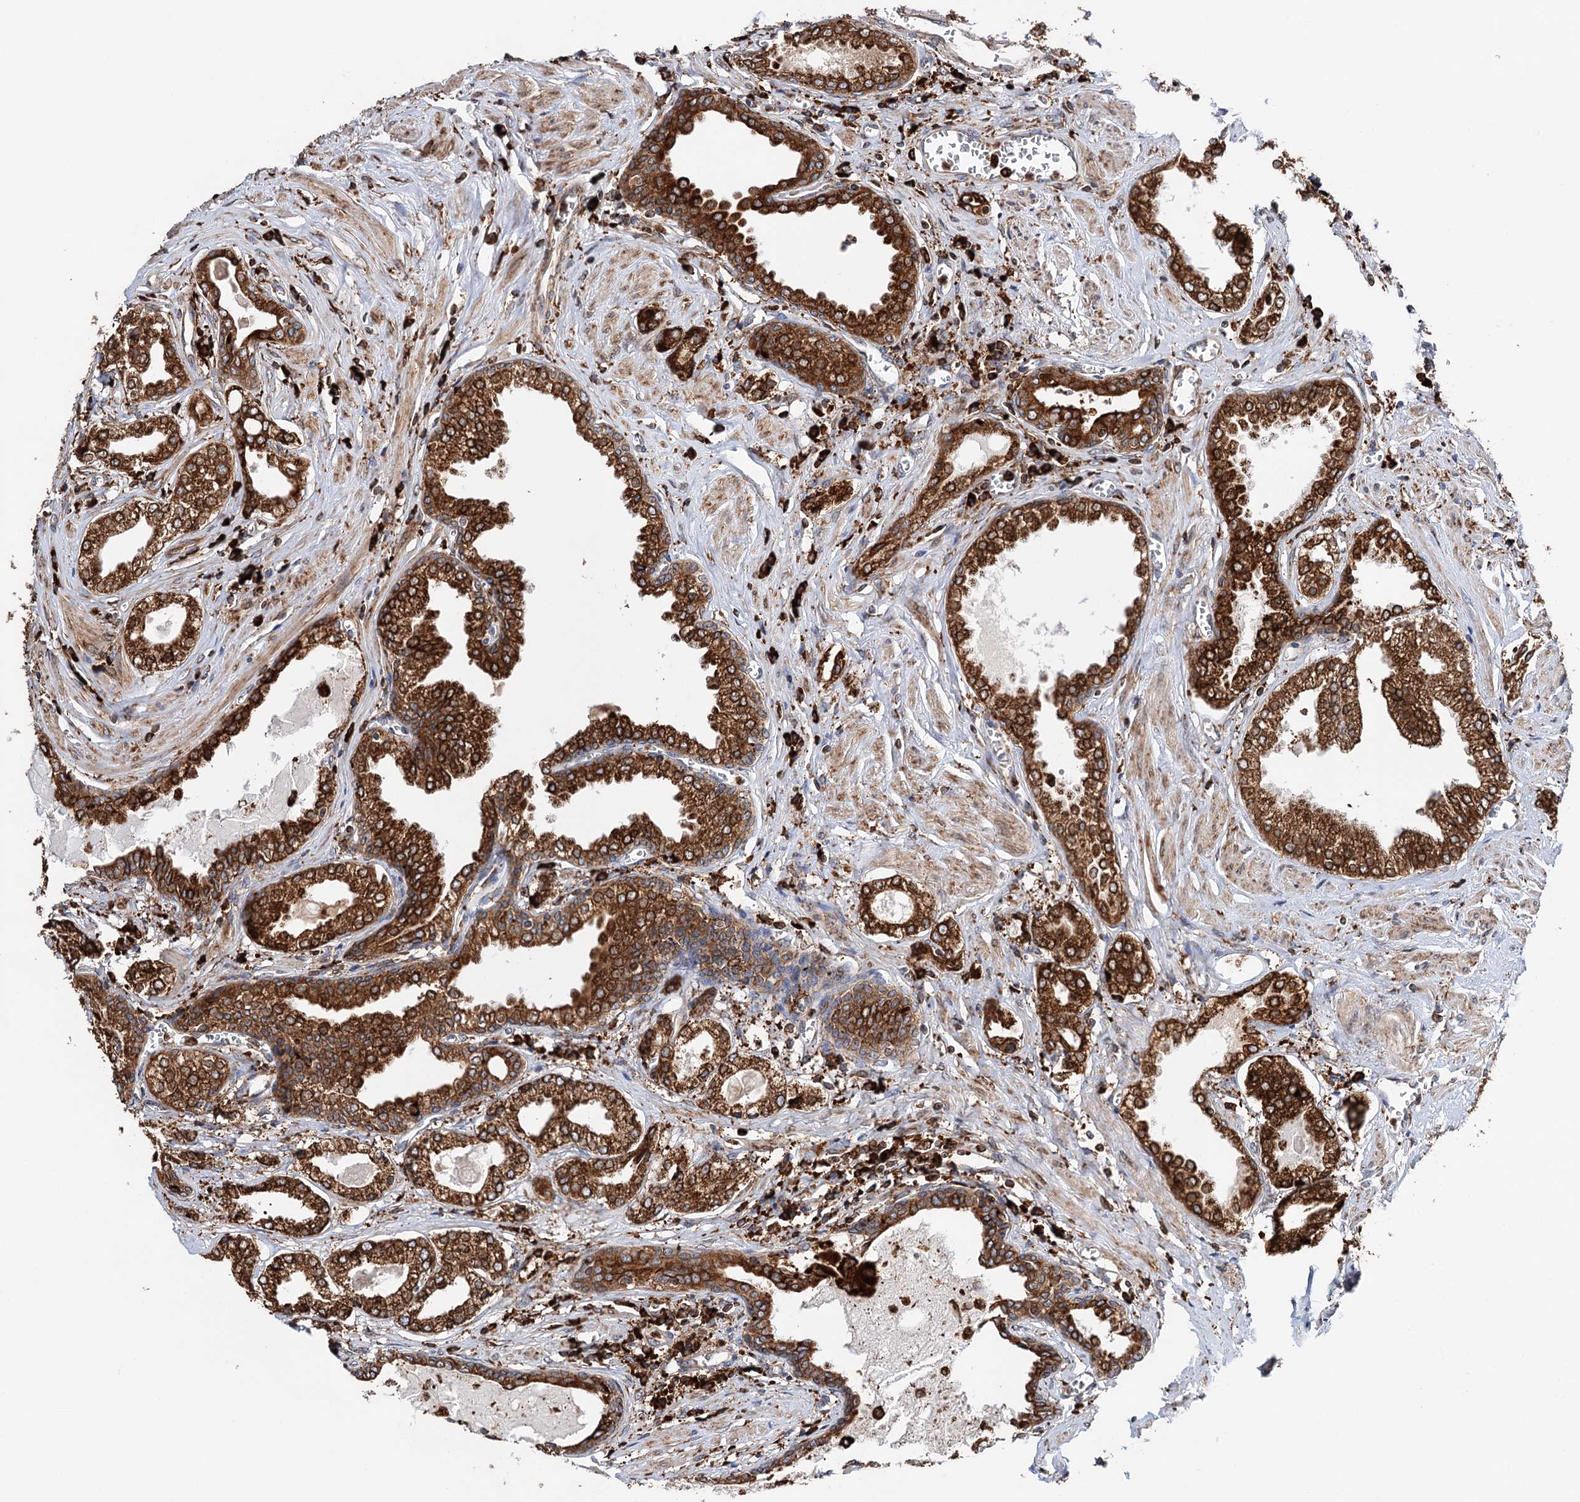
{"staining": {"intensity": "strong", "quantity": ">75%", "location": "cytoplasmic/membranous"}, "tissue": "prostate cancer", "cell_type": "Tumor cells", "image_type": "cancer", "snomed": [{"axis": "morphology", "description": "Adenocarcinoma, Low grade"}, {"axis": "topography", "description": "Prostate"}], "caption": "Immunohistochemistry of prostate cancer exhibits high levels of strong cytoplasmic/membranous staining in about >75% of tumor cells.", "gene": "ERP29", "patient": {"sex": "male", "age": 60}}